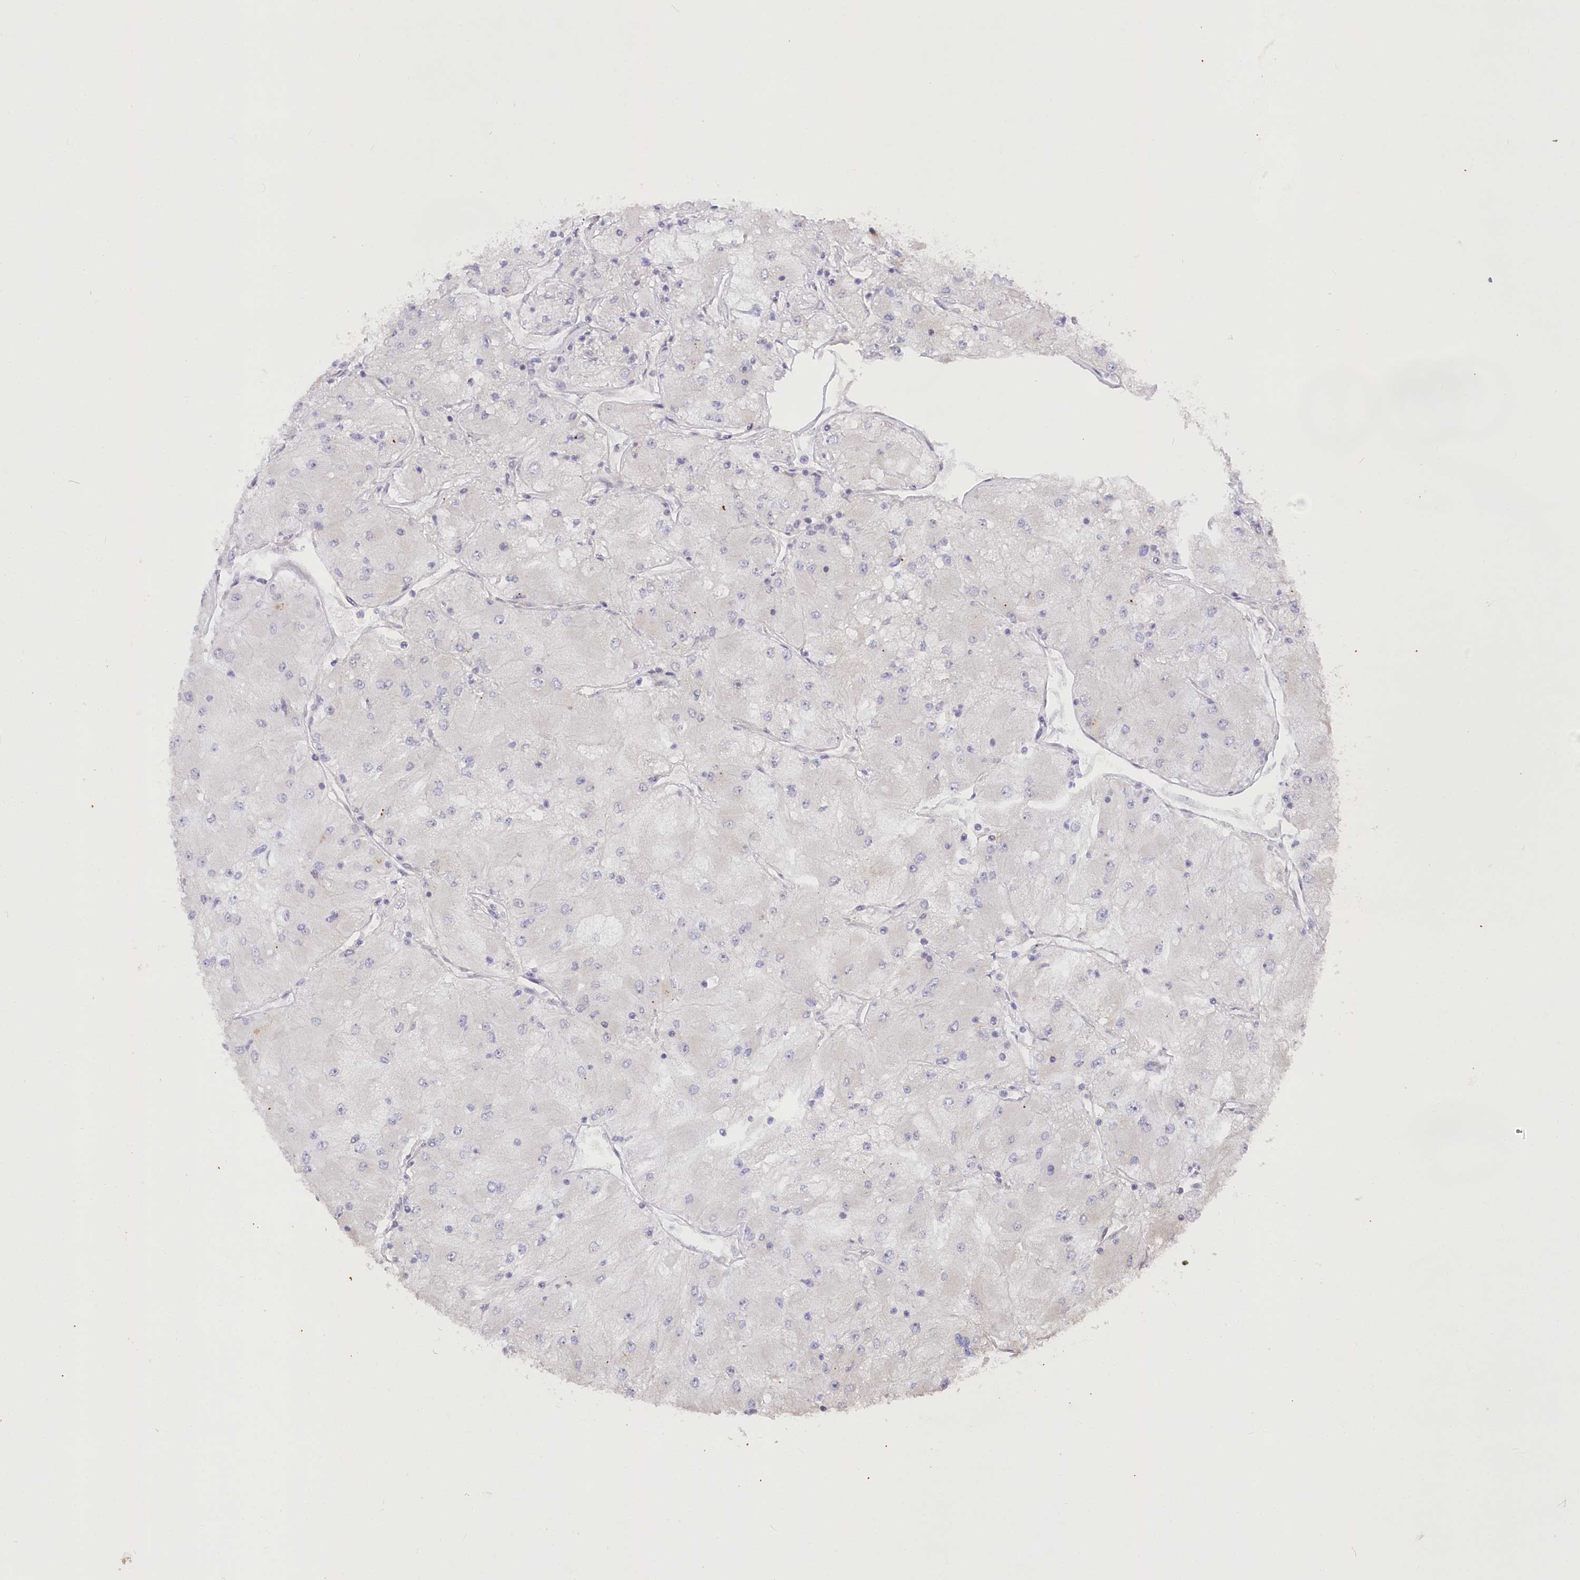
{"staining": {"intensity": "negative", "quantity": "none", "location": "none"}, "tissue": "renal cancer", "cell_type": "Tumor cells", "image_type": "cancer", "snomed": [{"axis": "morphology", "description": "Adenocarcinoma, NOS"}, {"axis": "topography", "description": "Kidney"}], "caption": "The histopathology image shows no significant staining in tumor cells of renal cancer (adenocarcinoma).", "gene": "CGGBP1", "patient": {"sex": "male", "age": 80}}